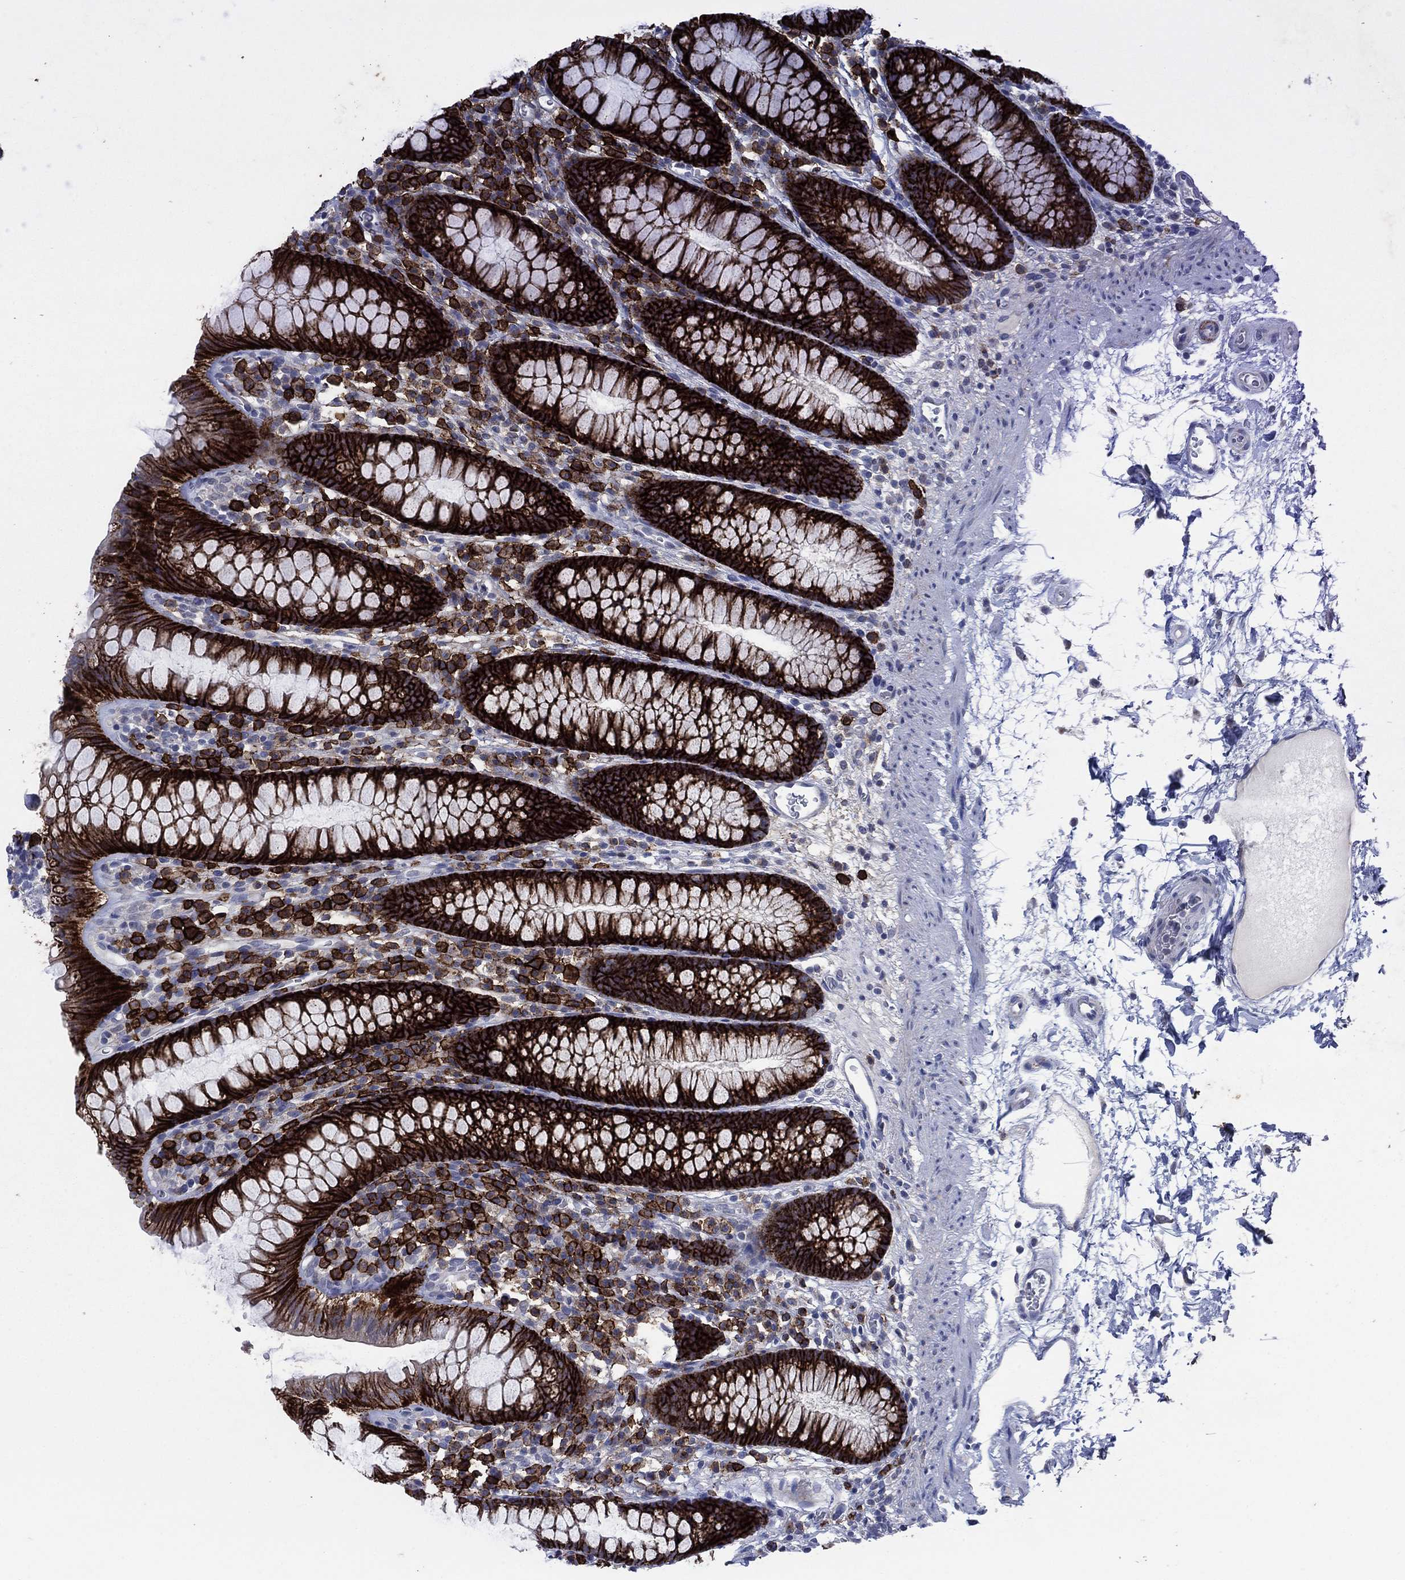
{"staining": {"intensity": "negative", "quantity": "none", "location": "none"}, "tissue": "colon", "cell_type": "Endothelial cells", "image_type": "normal", "snomed": [{"axis": "morphology", "description": "Normal tissue, NOS"}, {"axis": "topography", "description": "Colon"}], "caption": "IHC photomicrograph of normal colon stained for a protein (brown), which reveals no staining in endothelial cells.", "gene": "SDC1", "patient": {"sex": "male", "age": 76}}